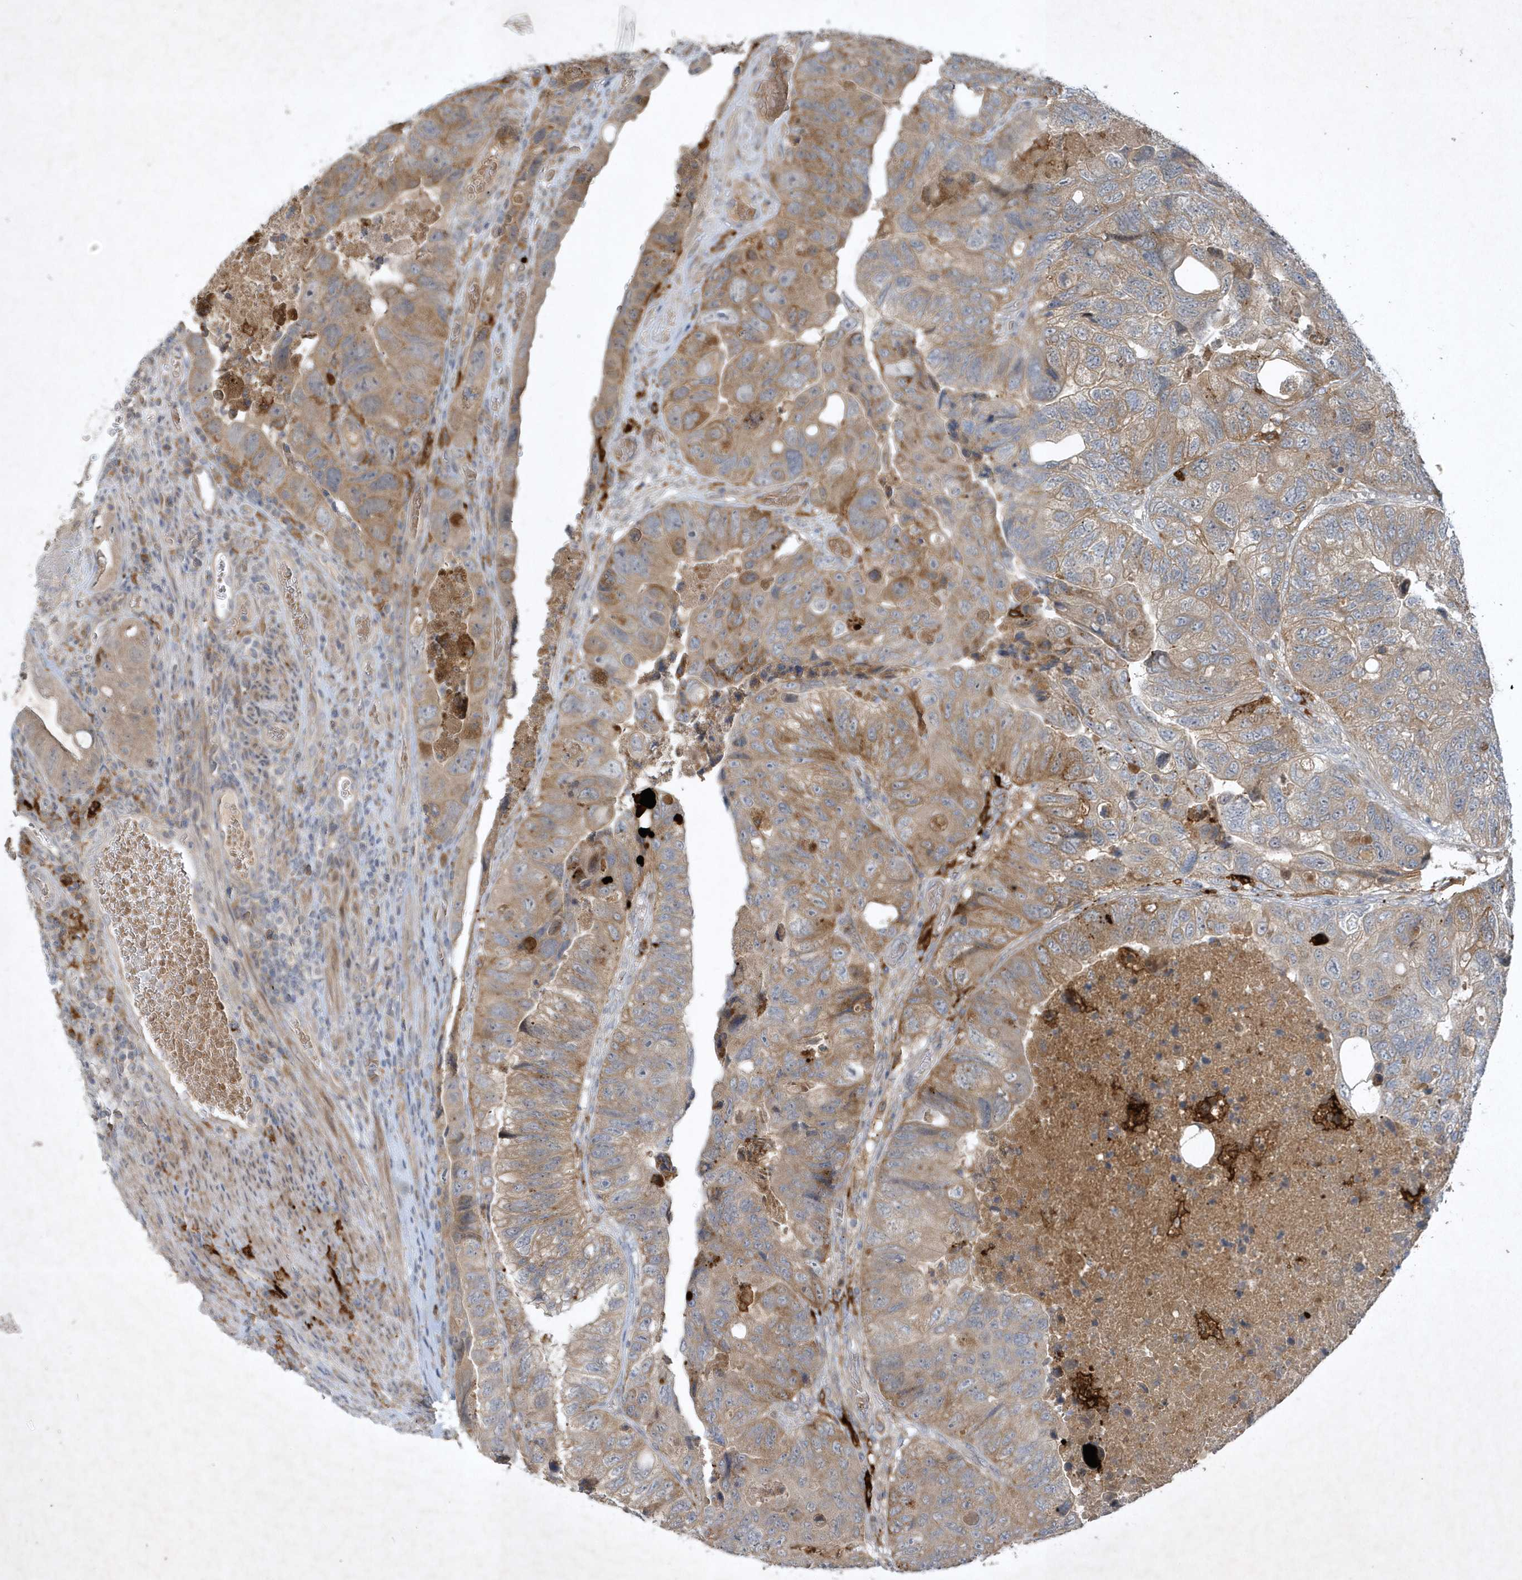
{"staining": {"intensity": "moderate", "quantity": "25%-75%", "location": "cytoplasmic/membranous"}, "tissue": "colorectal cancer", "cell_type": "Tumor cells", "image_type": "cancer", "snomed": [{"axis": "morphology", "description": "Adenocarcinoma, NOS"}, {"axis": "topography", "description": "Rectum"}], "caption": "Immunohistochemistry (IHC) staining of adenocarcinoma (colorectal), which exhibits medium levels of moderate cytoplasmic/membranous staining in about 25%-75% of tumor cells indicating moderate cytoplasmic/membranous protein positivity. The staining was performed using DAB (3,3'-diaminobenzidine) (brown) for protein detection and nuclei were counterstained in hematoxylin (blue).", "gene": "THG1L", "patient": {"sex": "male", "age": 63}}